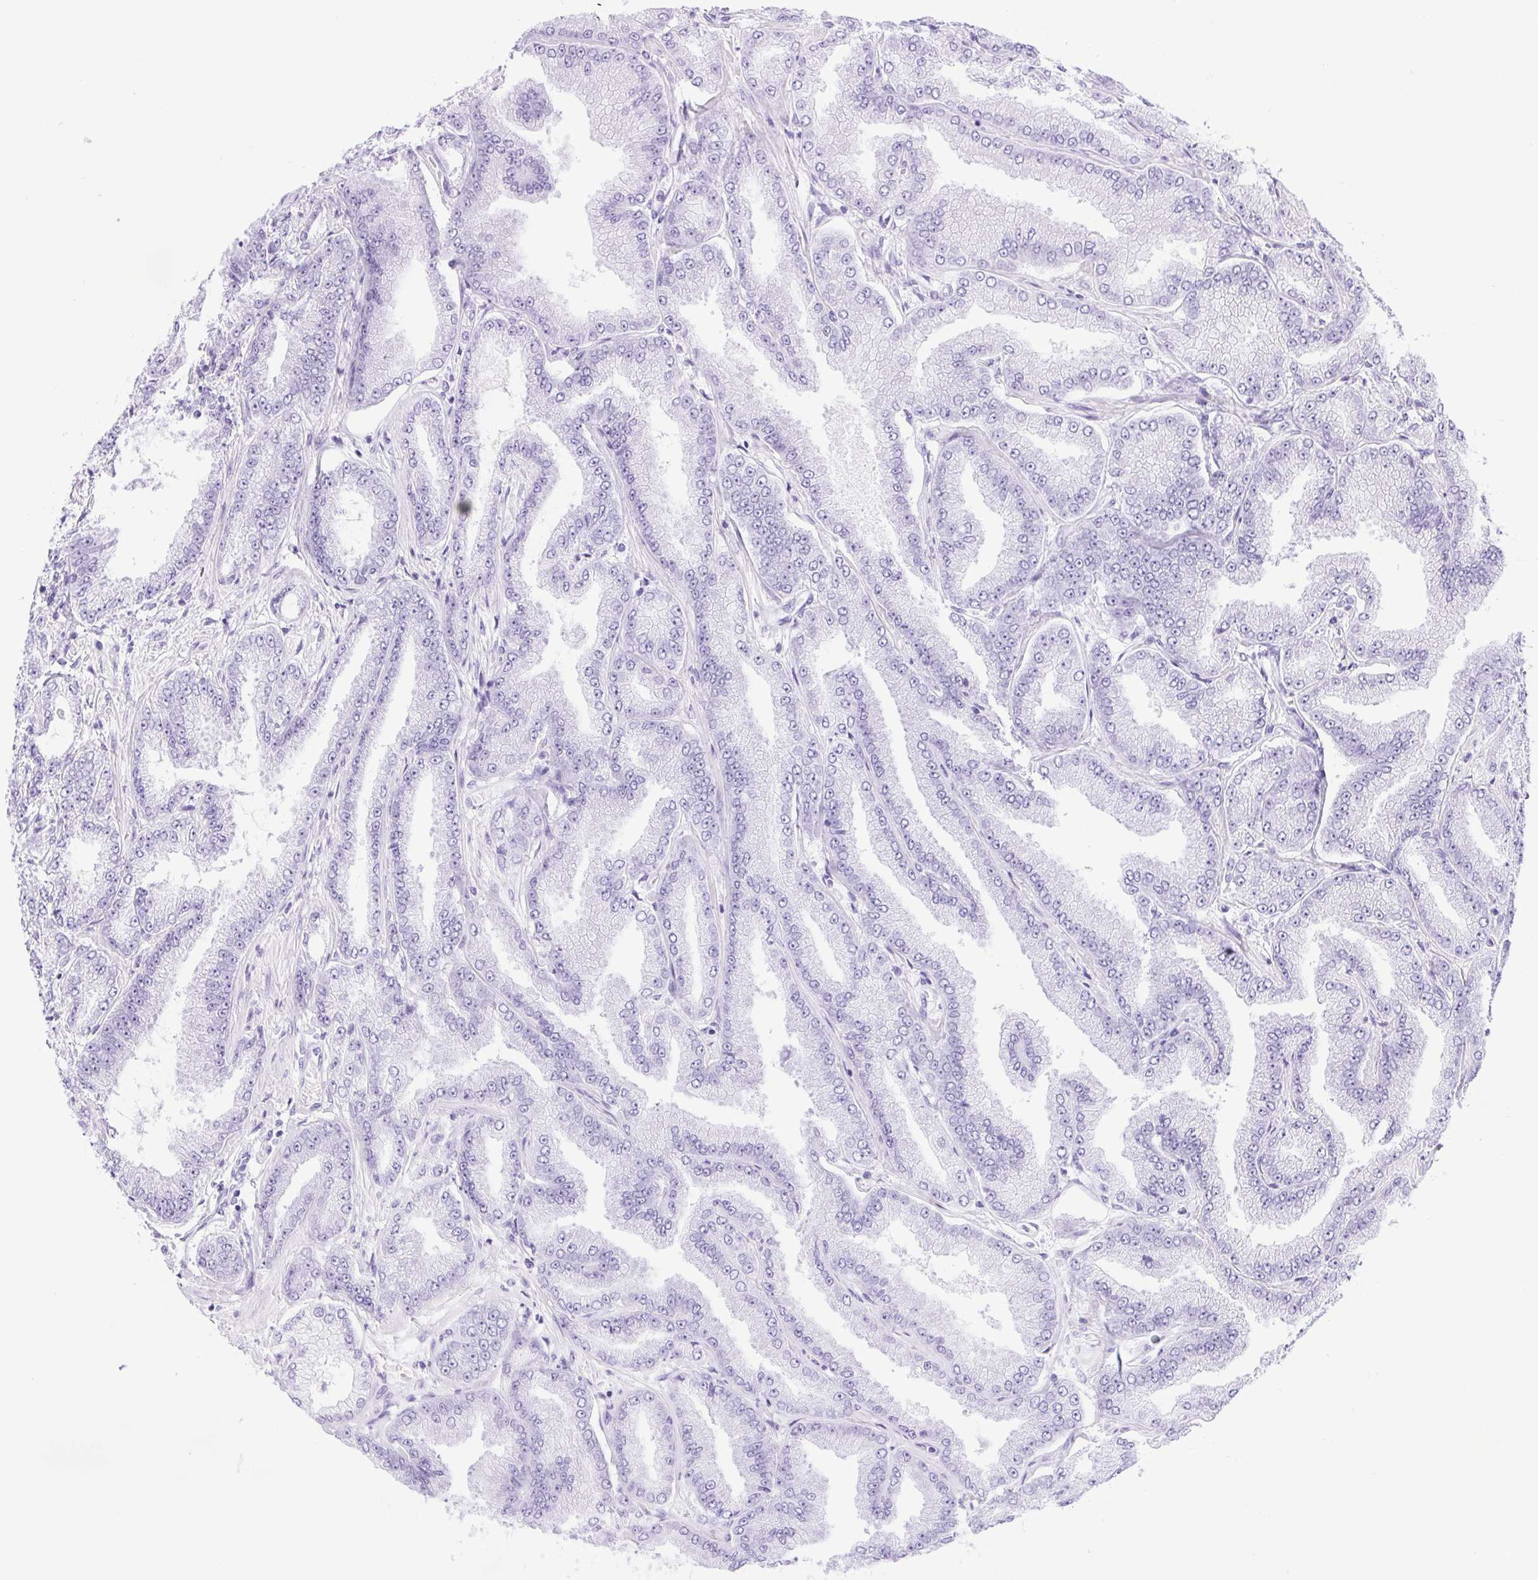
{"staining": {"intensity": "negative", "quantity": "none", "location": "none"}, "tissue": "prostate cancer", "cell_type": "Tumor cells", "image_type": "cancer", "snomed": [{"axis": "morphology", "description": "Adenocarcinoma, Low grade"}, {"axis": "topography", "description": "Prostate"}], "caption": "Prostate cancer was stained to show a protein in brown. There is no significant staining in tumor cells.", "gene": "DDX17", "patient": {"sex": "male", "age": 55}}